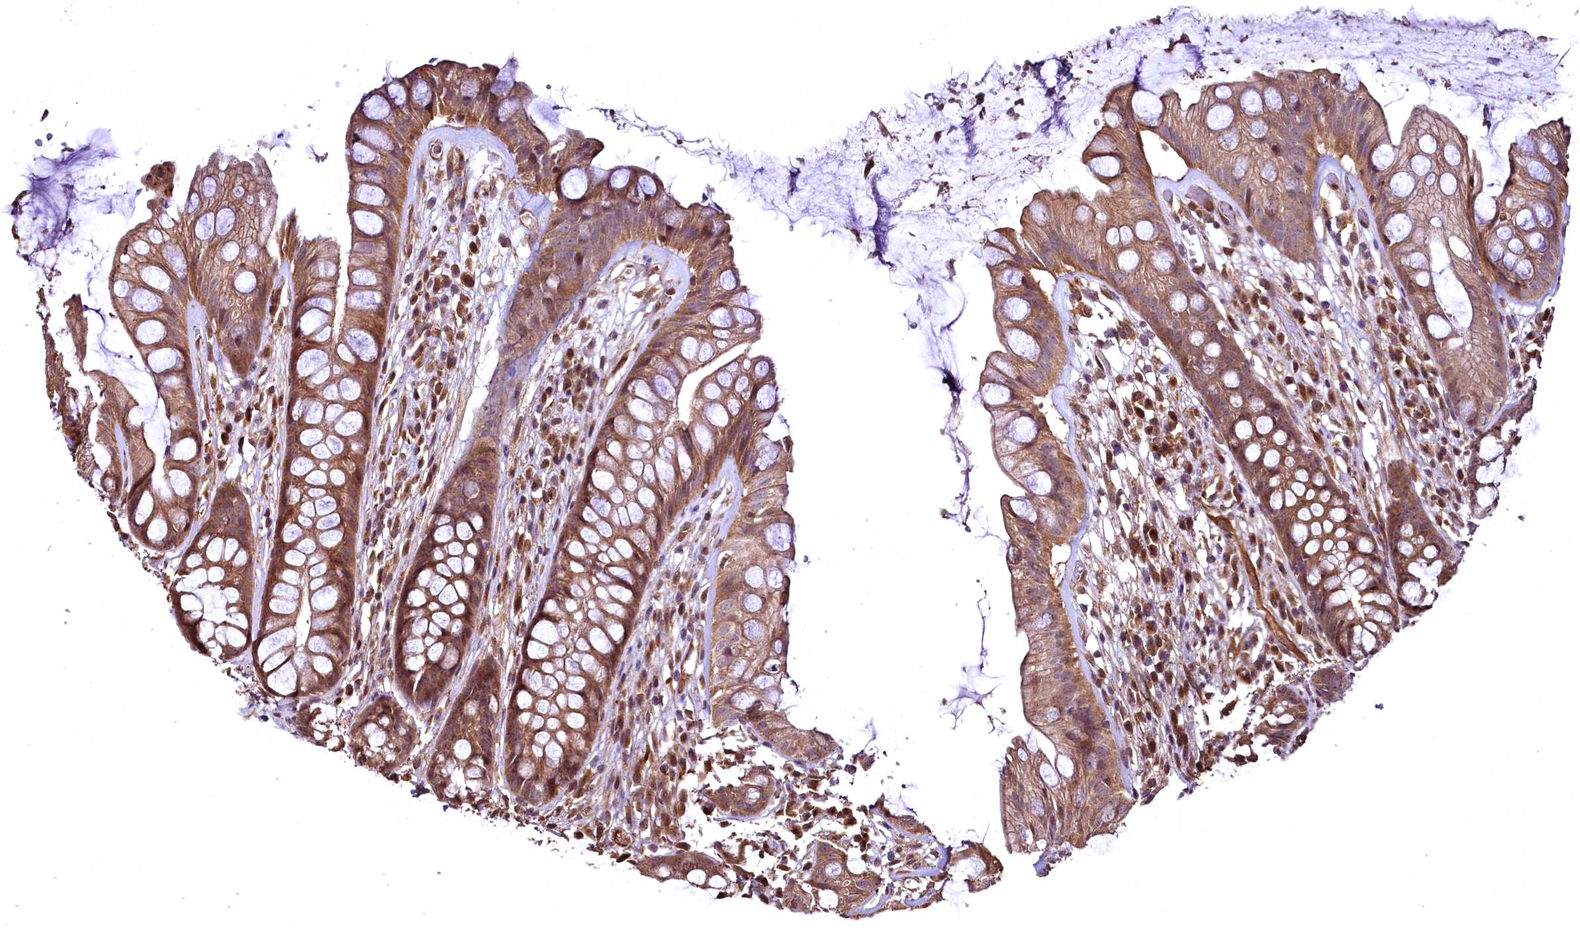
{"staining": {"intensity": "moderate", "quantity": ">75%", "location": "cytoplasmic/membranous"}, "tissue": "rectum", "cell_type": "Glandular cells", "image_type": "normal", "snomed": [{"axis": "morphology", "description": "Normal tissue, NOS"}, {"axis": "topography", "description": "Rectum"}], "caption": "Immunohistochemistry (IHC) staining of unremarkable rectum, which exhibits medium levels of moderate cytoplasmic/membranous staining in approximately >75% of glandular cells indicating moderate cytoplasmic/membranous protein staining. The staining was performed using DAB (3,3'-diaminobenzidine) (brown) for protein detection and nuclei were counterstained in hematoxylin (blue).", "gene": "TBCEL", "patient": {"sex": "male", "age": 74}}